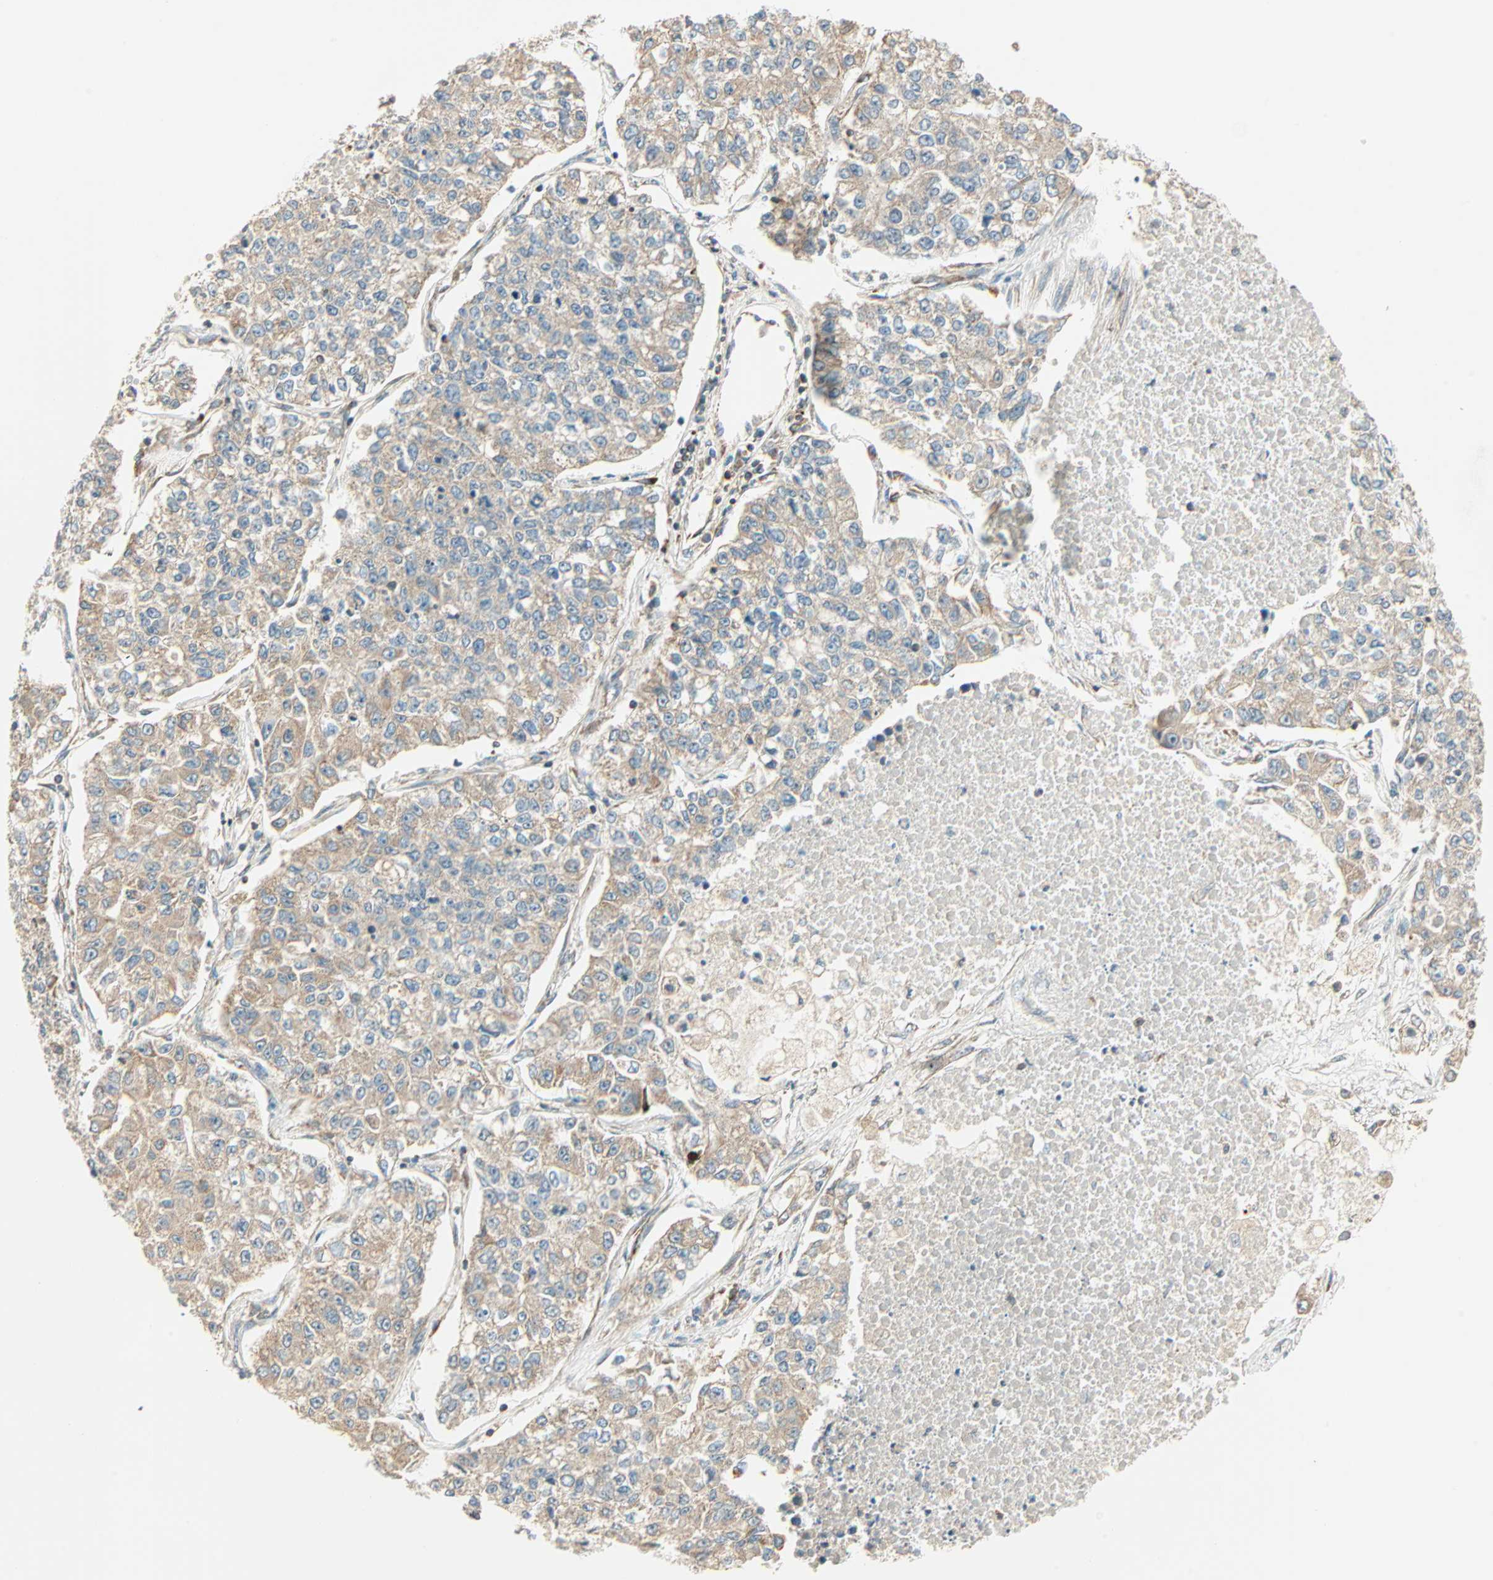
{"staining": {"intensity": "moderate", "quantity": ">75%", "location": "cytoplasmic/membranous"}, "tissue": "lung cancer", "cell_type": "Tumor cells", "image_type": "cancer", "snomed": [{"axis": "morphology", "description": "Adenocarcinoma, NOS"}, {"axis": "topography", "description": "Lung"}], "caption": "Lung cancer (adenocarcinoma) tissue reveals moderate cytoplasmic/membranous expression in approximately >75% of tumor cells (Brightfield microscopy of DAB IHC at high magnification).", "gene": "PNPLA6", "patient": {"sex": "male", "age": 49}}